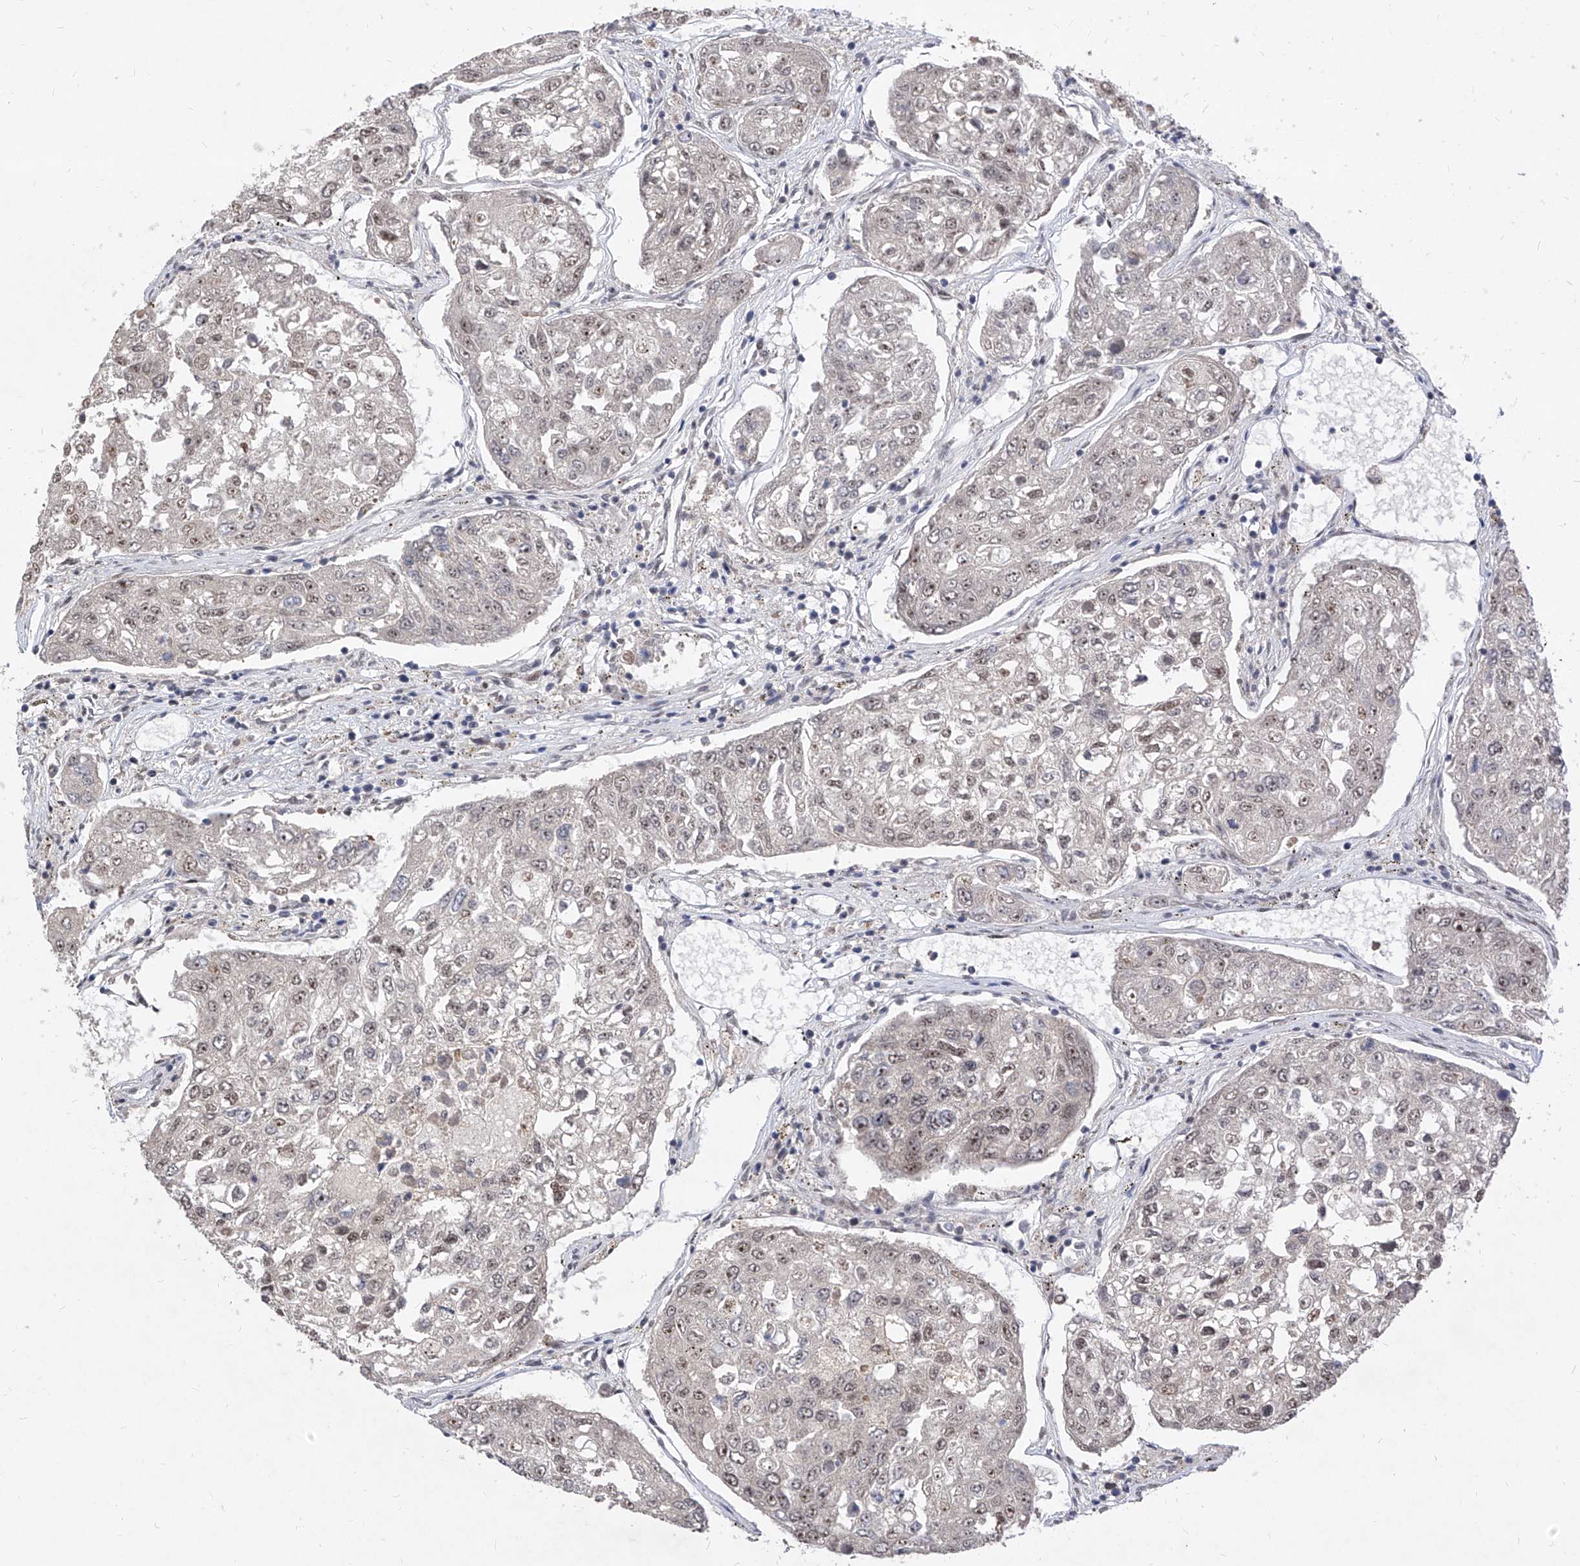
{"staining": {"intensity": "weak", "quantity": ">75%", "location": "nuclear"}, "tissue": "urothelial cancer", "cell_type": "Tumor cells", "image_type": "cancer", "snomed": [{"axis": "morphology", "description": "Urothelial carcinoma, High grade"}, {"axis": "topography", "description": "Lymph node"}, {"axis": "topography", "description": "Urinary bladder"}], "caption": "DAB immunohistochemical staining of human urothelial cancer reveals weak nuclear protein expression in approximately >75% of tumor cells. The protein of interest is stained brown, and the nuclei are stained in blue (DAB IHC with brightfield microscopy, high magnification).", "gene": "LGR4", "patient": {"sex": "male", "age": 51}}